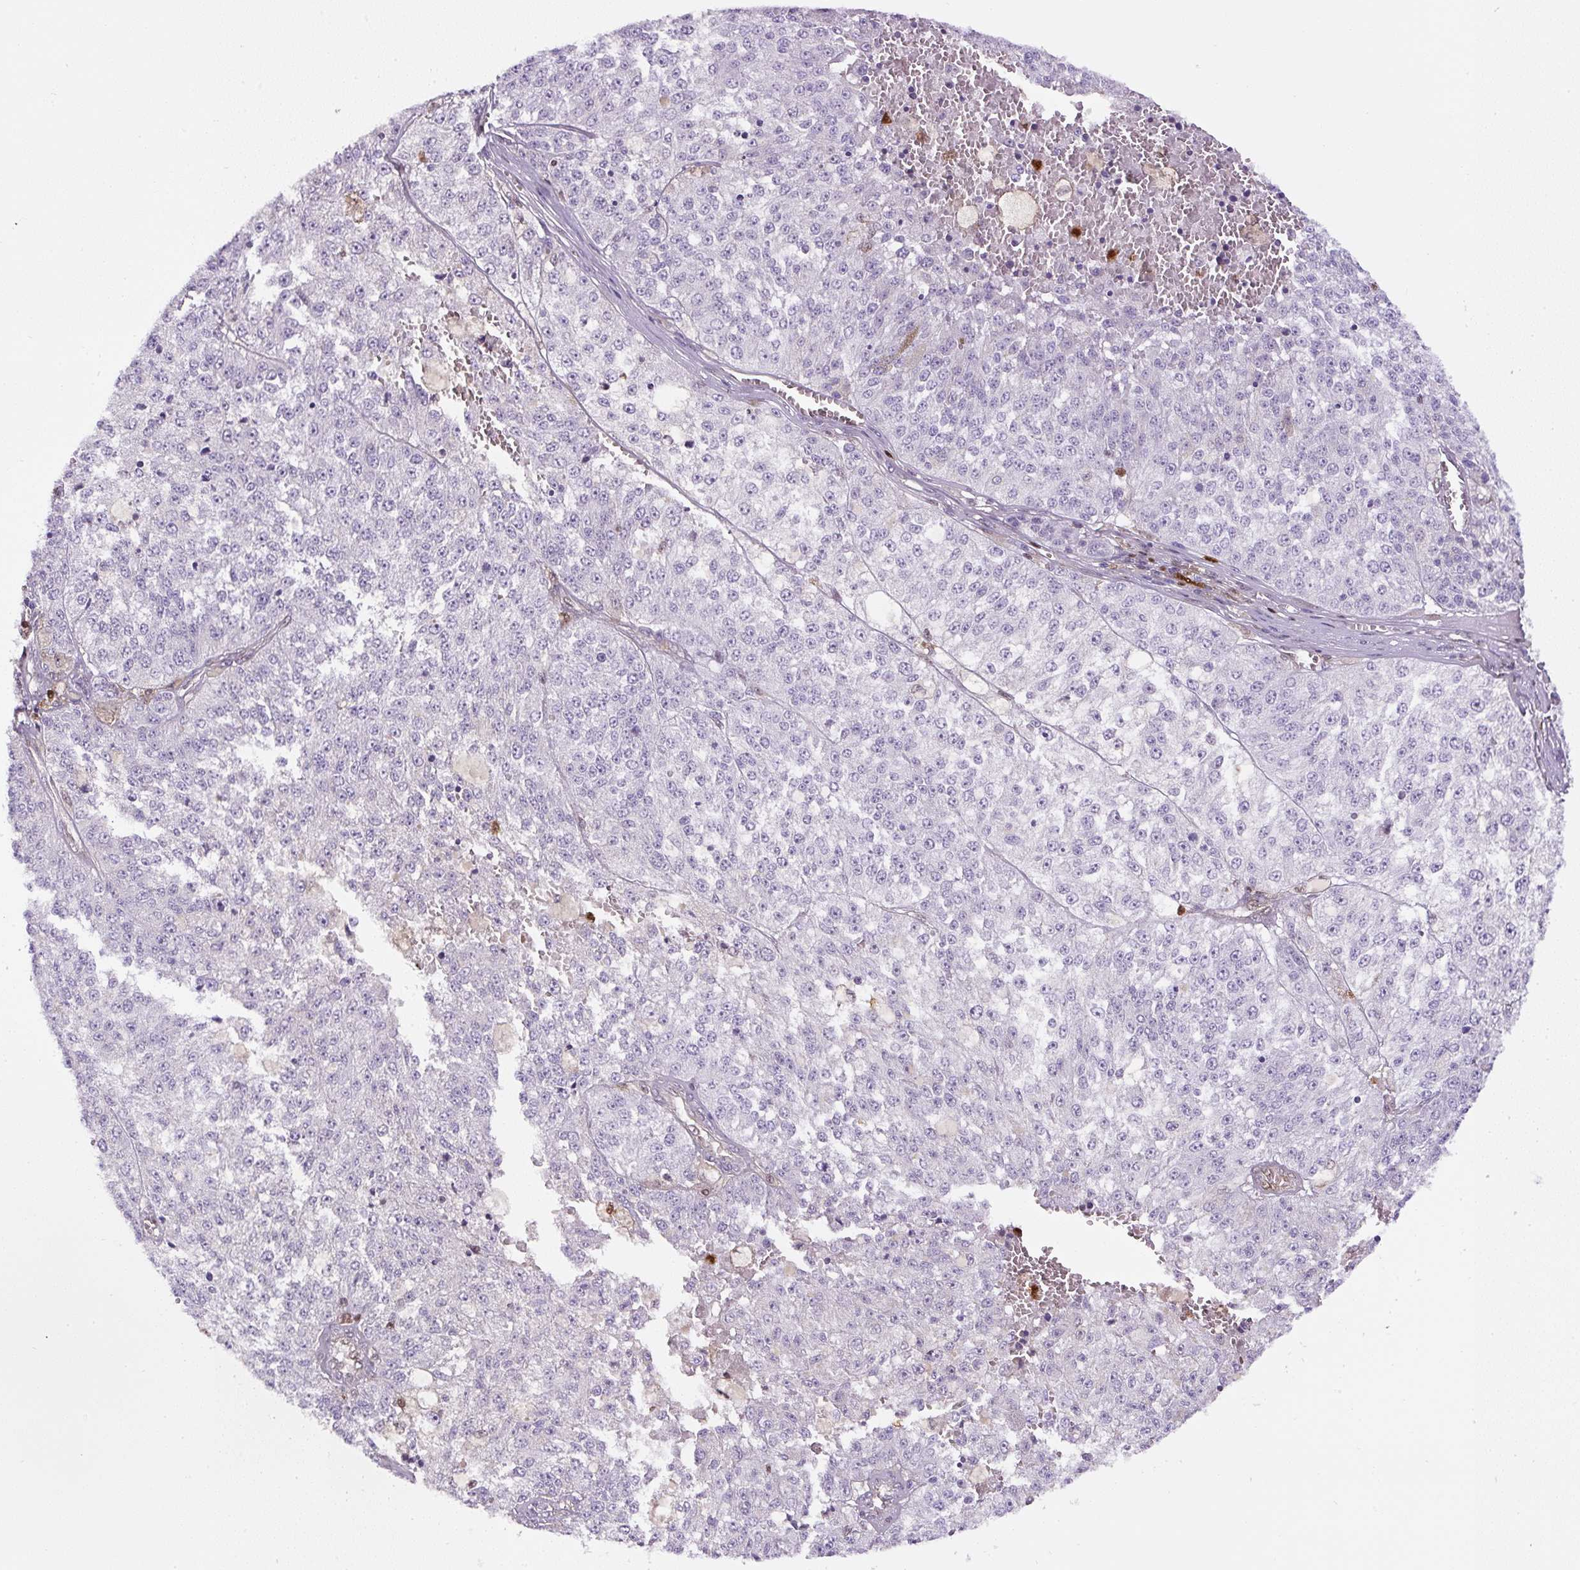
{"staining": {"intensity": "negative", "quantity": "none", "location": "none"}, "tissue": "melanoma", "cell_type": "Tumor cells", "image_type": "cancer", "snomed": [{"axis": "morphology", "description": "Malignant melanoma, NOS"}, {"axis": "topography", "description": "Skin"}], "caption": "This is an IHC histopathology image of human malignant melanoma. There is no staining in tumor cells.", "gene": "ANXA1", "patient": {"sex": "female", "age": 64}}